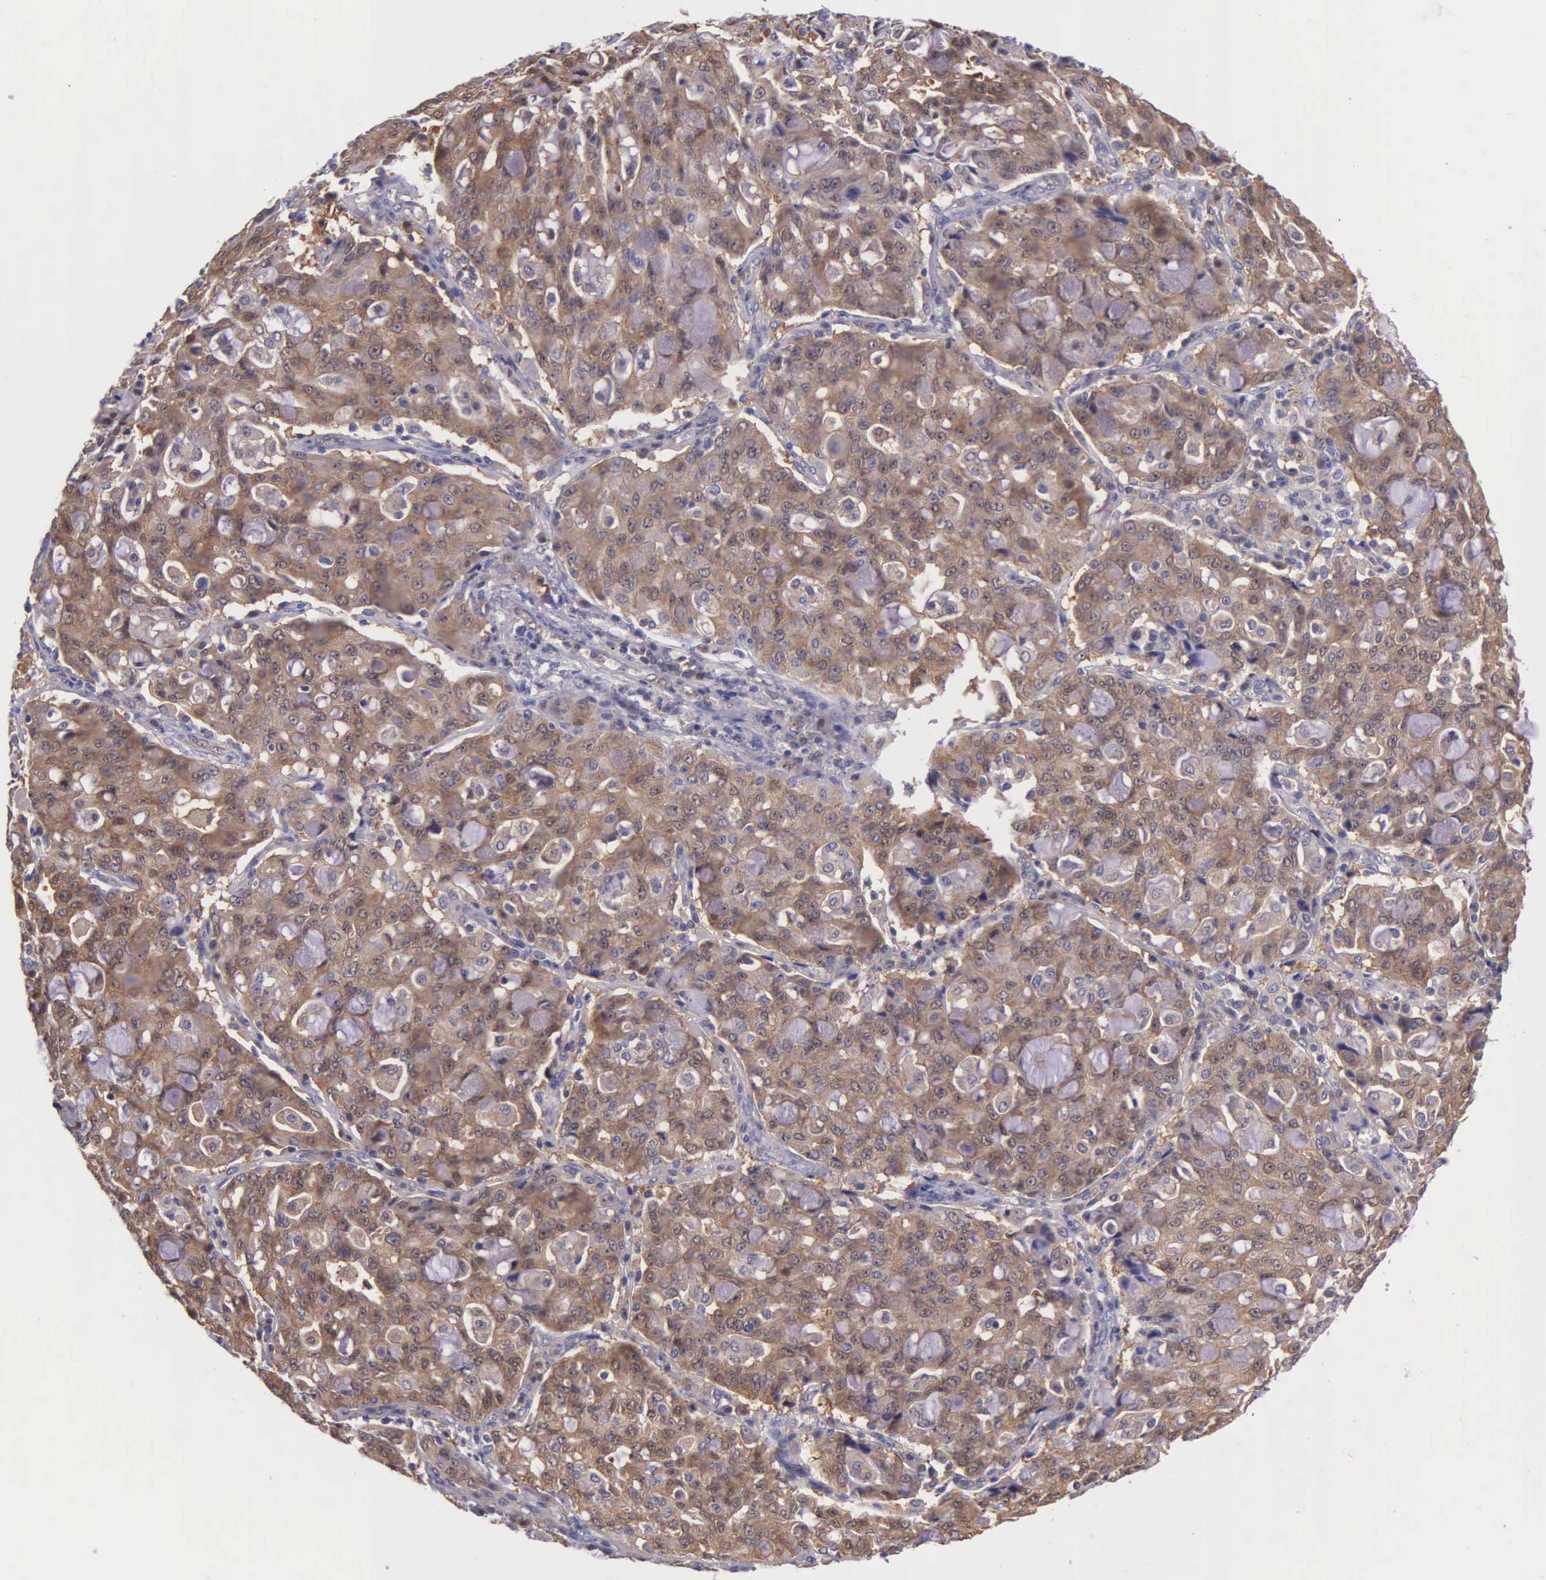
{"staining": {"intensity": "moderate", "quantity": ">75%", "location": "cytoplasmic/membranous"}, "tissue": "lung cancer", "cell_type": "Tumor cells", "image_type": "cancer", "snomed": [{"axis": "morphology", "description": "Adenocarcinoma, NOS"}, {"axis": "topography", "description": "Lung"}], "caption": "Moderate cytoplasmic/membranous positivity is present in approximately >75% of tumor cells in lung cancer (adenocarcinoma). Nuclei are stained in blue.", "gene": "GMPR2", "patient": {"sex": "female", "age": 44}}